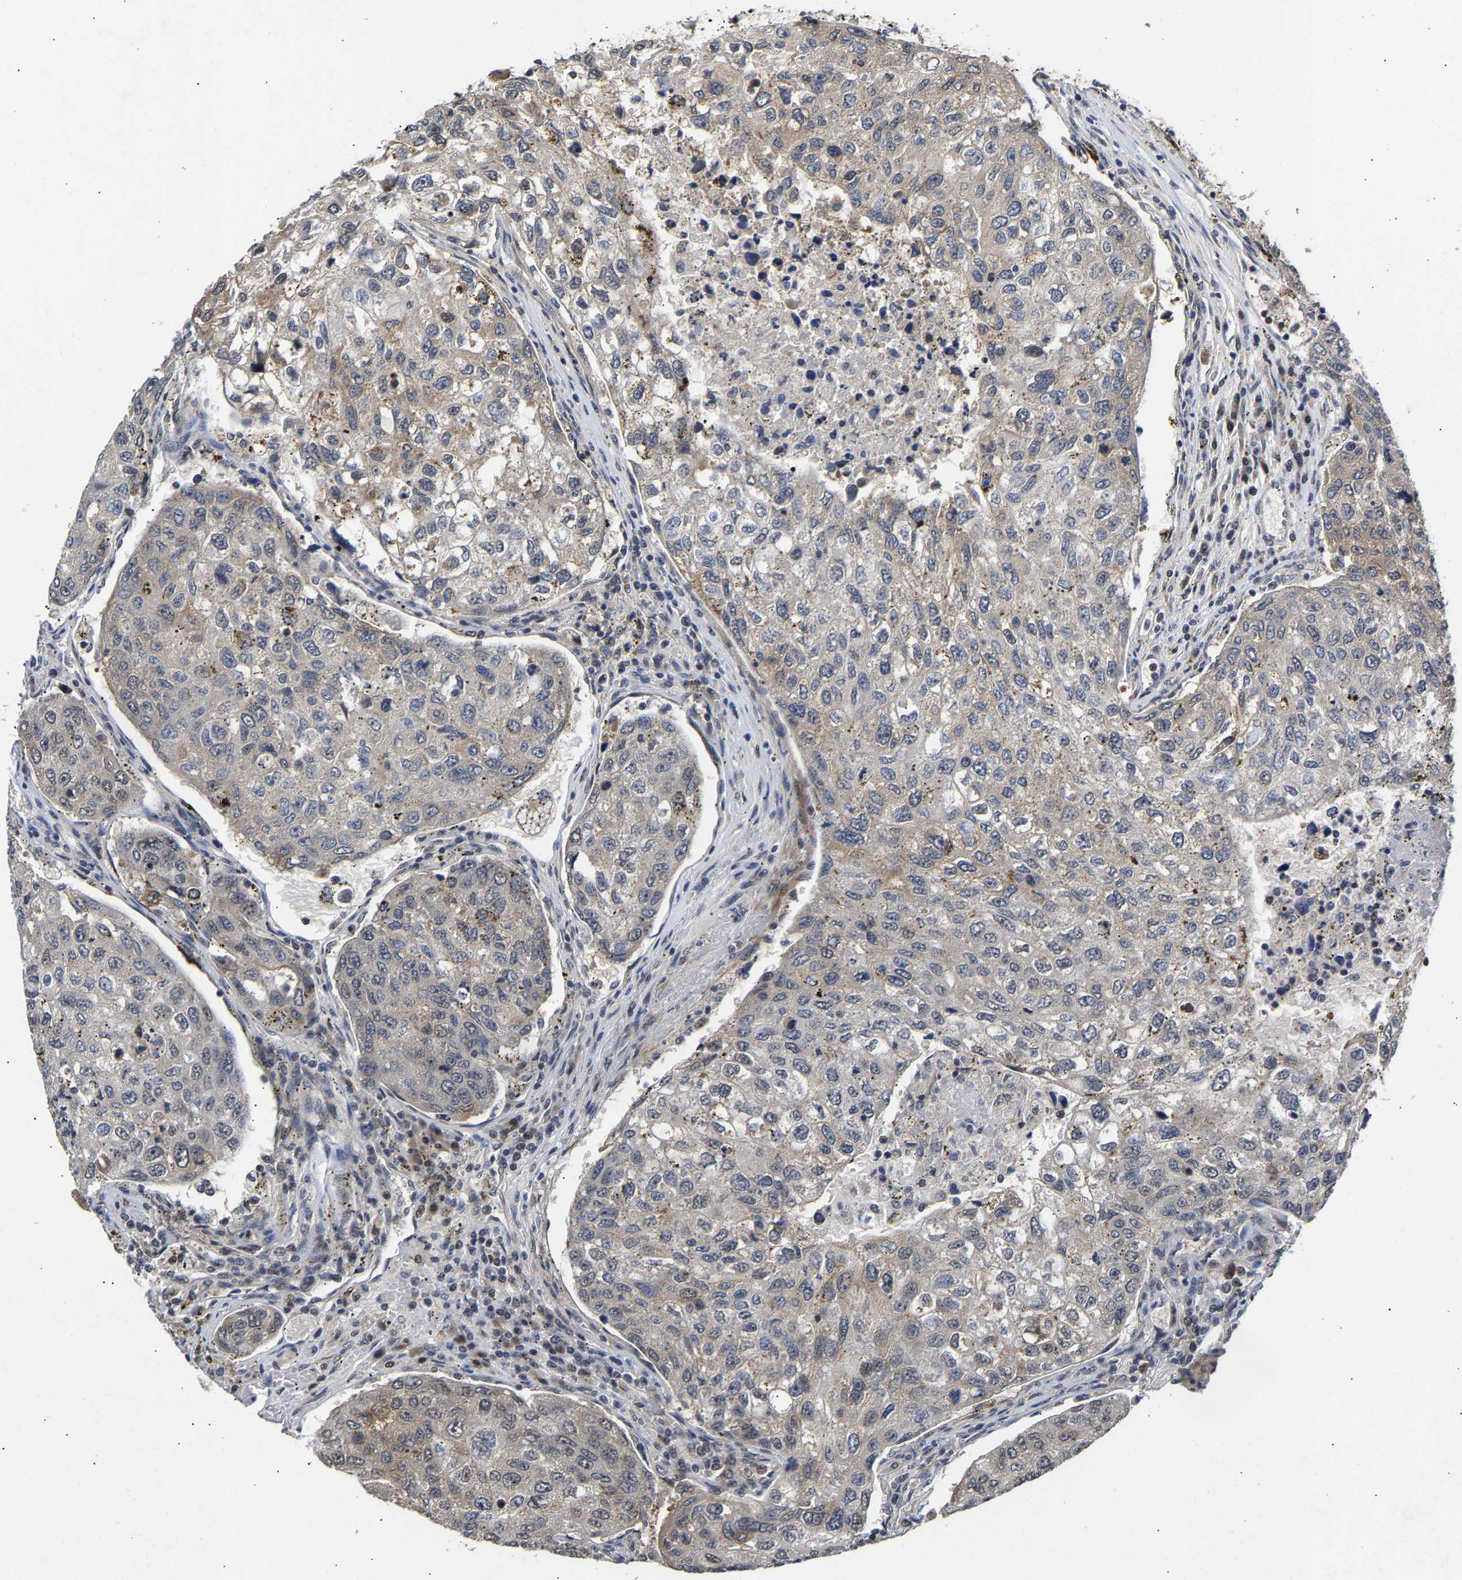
{"staining": {"intensity": "weak", "quantity": "<25%", "location": "cytoplasmic/membranous"}, "tissue": "urothelial cancer", "cell_type": "Tumor cells", "image_type": "cancer", "snomed": [{"axis": "morphology", "description": "Urothelial carcinoma, High grade"}, {"axis": "topography", "description": "Lymph node"}, {"axis": "topography", "description": "Urinary bladder"}], "caption": "Tumor cells show no significant protein staining in urothelial cancer. Nuclei are stained in blue.", "gene": "CLIP2", "patient": {"sex": "male", "age": 51}}